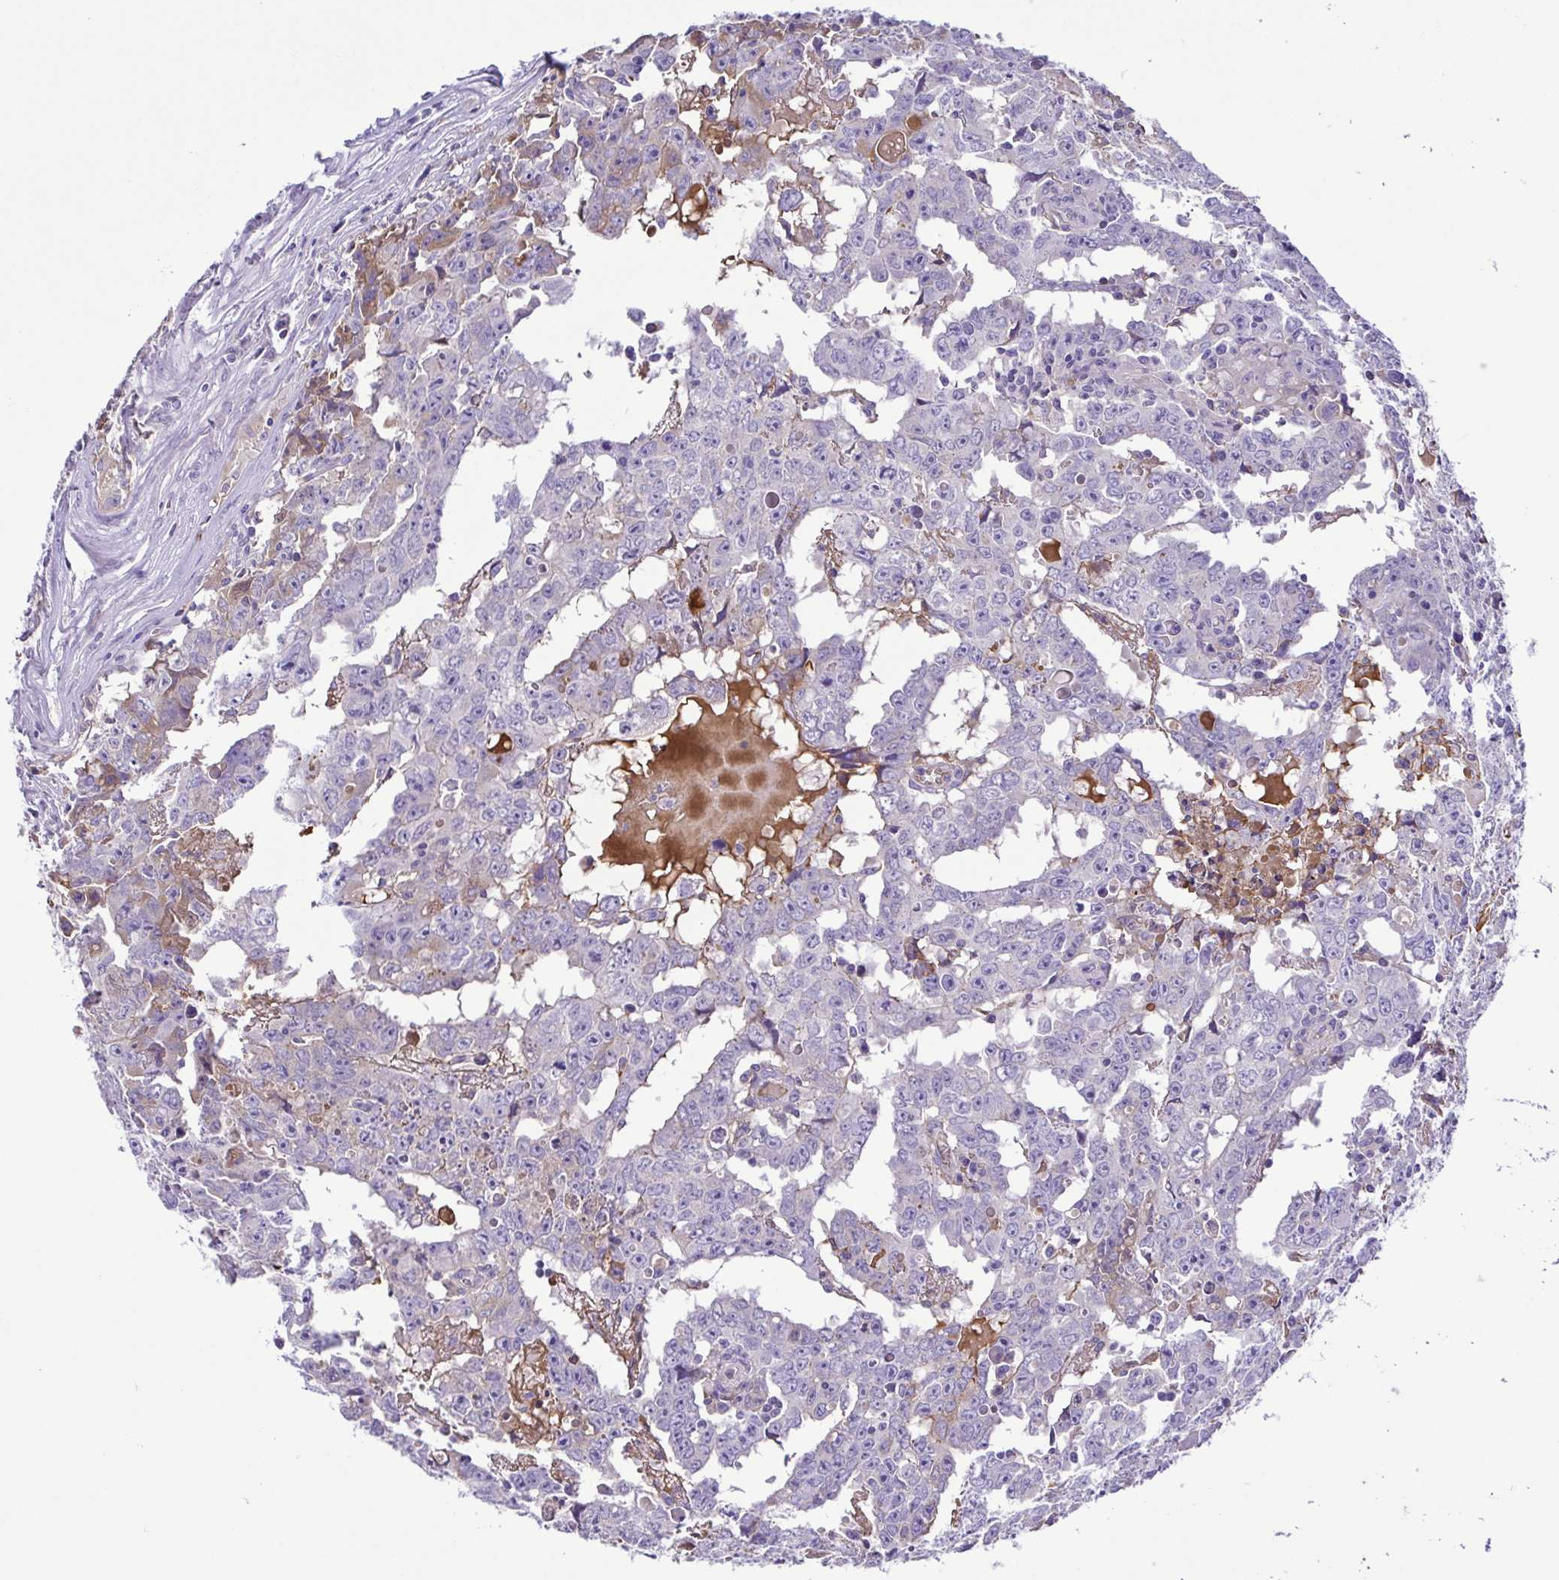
{"staining": {"intensity": "negative", "quantity": "none", "location": "none"}, "tissue": "testis cancer", "cell_type": "Tumor cells", "image_type": "cancer", "snomed": [{"axis": "morphology", "description": "Carcinoma, Embryonal, NOS"}, {"axis": "topography", "description": "Testis"}], "caption": "DAB (3,3'-diaminobenzidine) immunohistochemical staining of human testis cancer (embryonal carcinoma) shows no significant expression in tumor cells.", "gene": "IGFL1", "patient": {"sex": "male", "age": 22}}